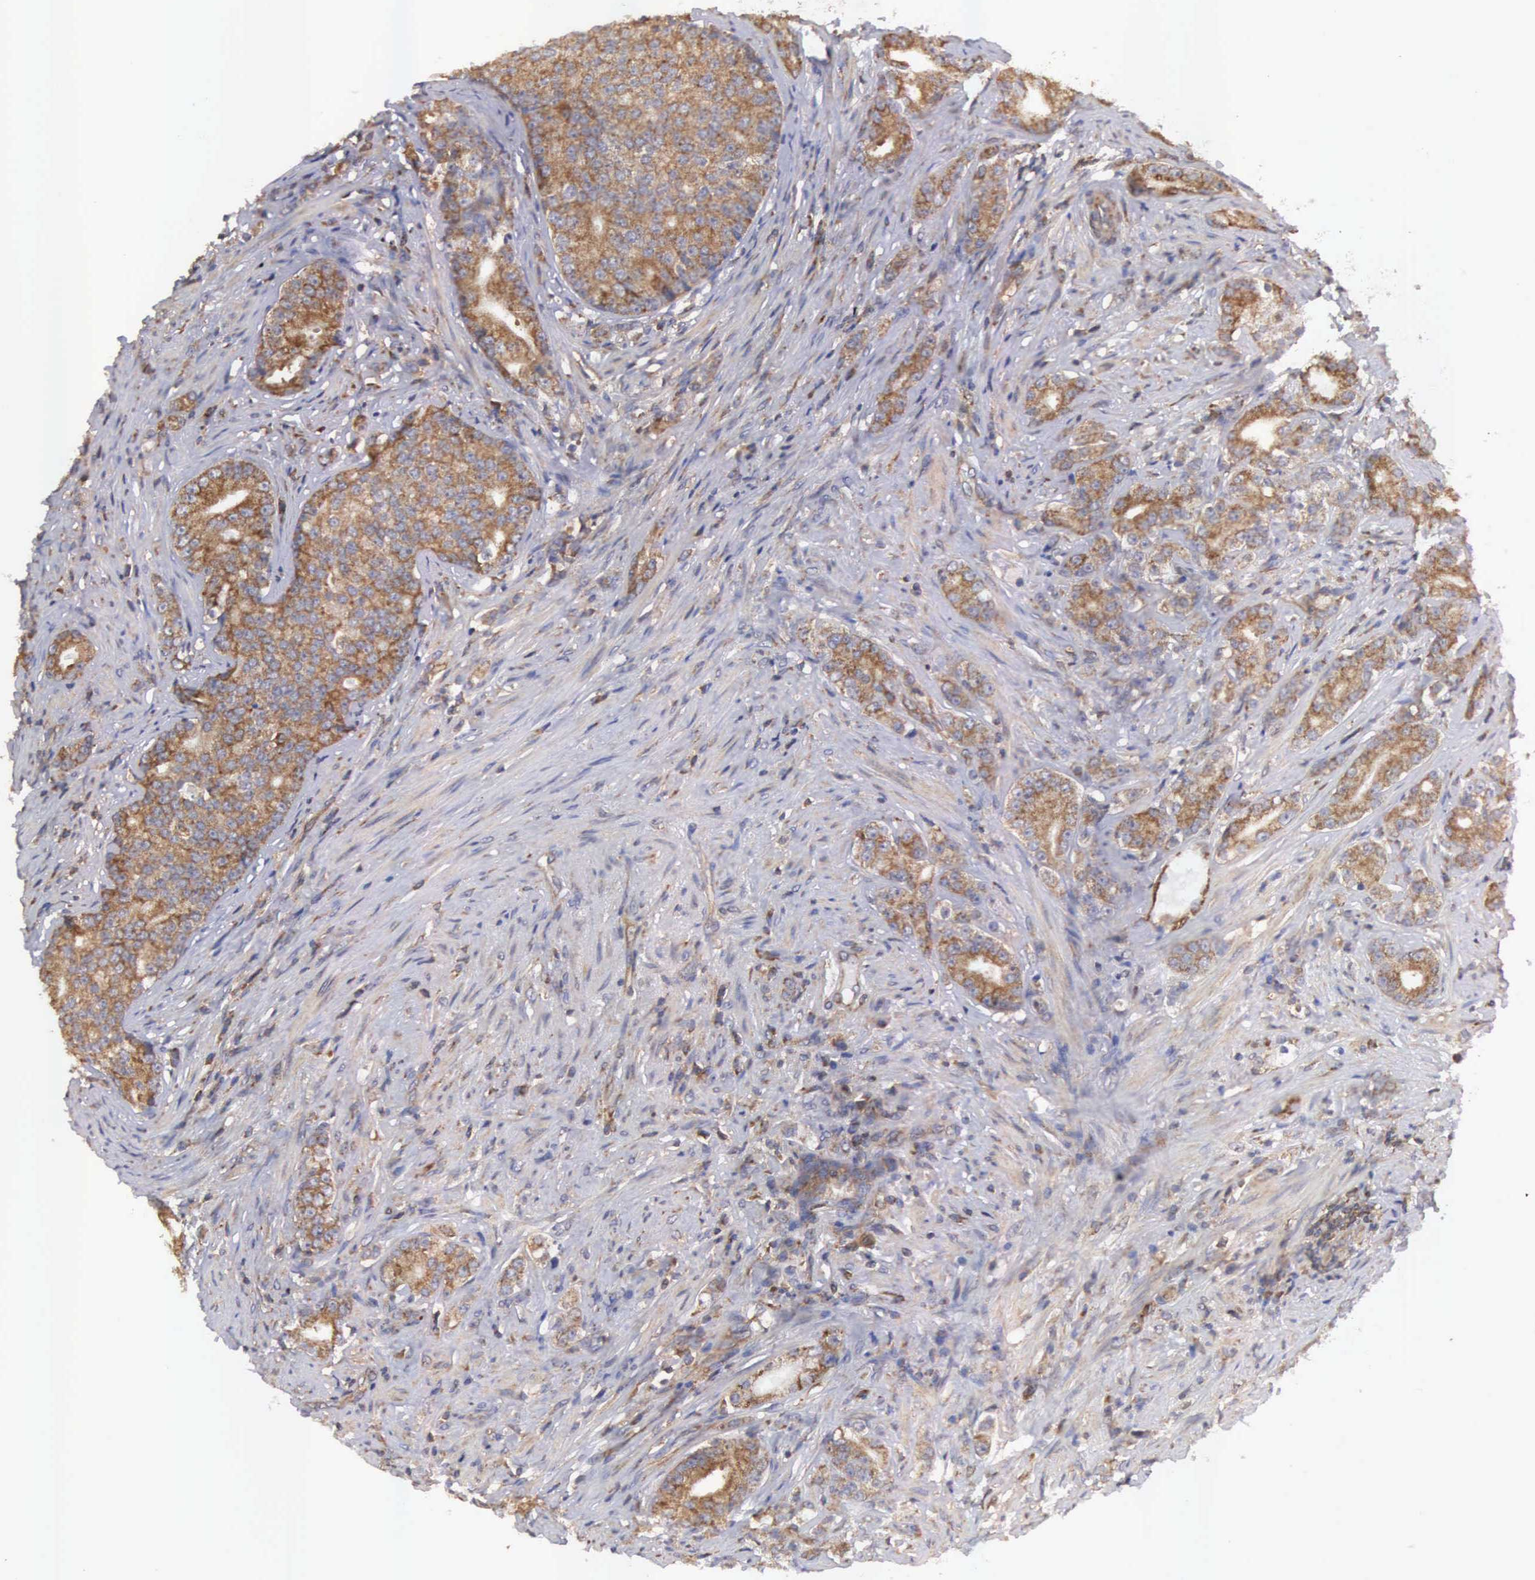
{"staining": {"intensity": "moderate", "quantity": ">75%", "location": "cytoplasmic/membranous"}, "tissue": "prostate cancer", "cell_type": "Tumor cells", "image_type": "cancer", "snomed": [{"axis": "morphology", "description": "Adenocarcinoma, Medium grade"}, {"axis": "topography", "description": "Prostate"}], "caption": "Brown immunohistochemical staining in prostate cancer reveals moderate cytoplasmic/membranous expression in about >75% of tumor cells. (DAB (3,3'-diaminobenzidine) = brown stain, brightfield microscopy at high magnification).", "gene": "DHRS1", "patient": {"sex": "male", "age": 59}}